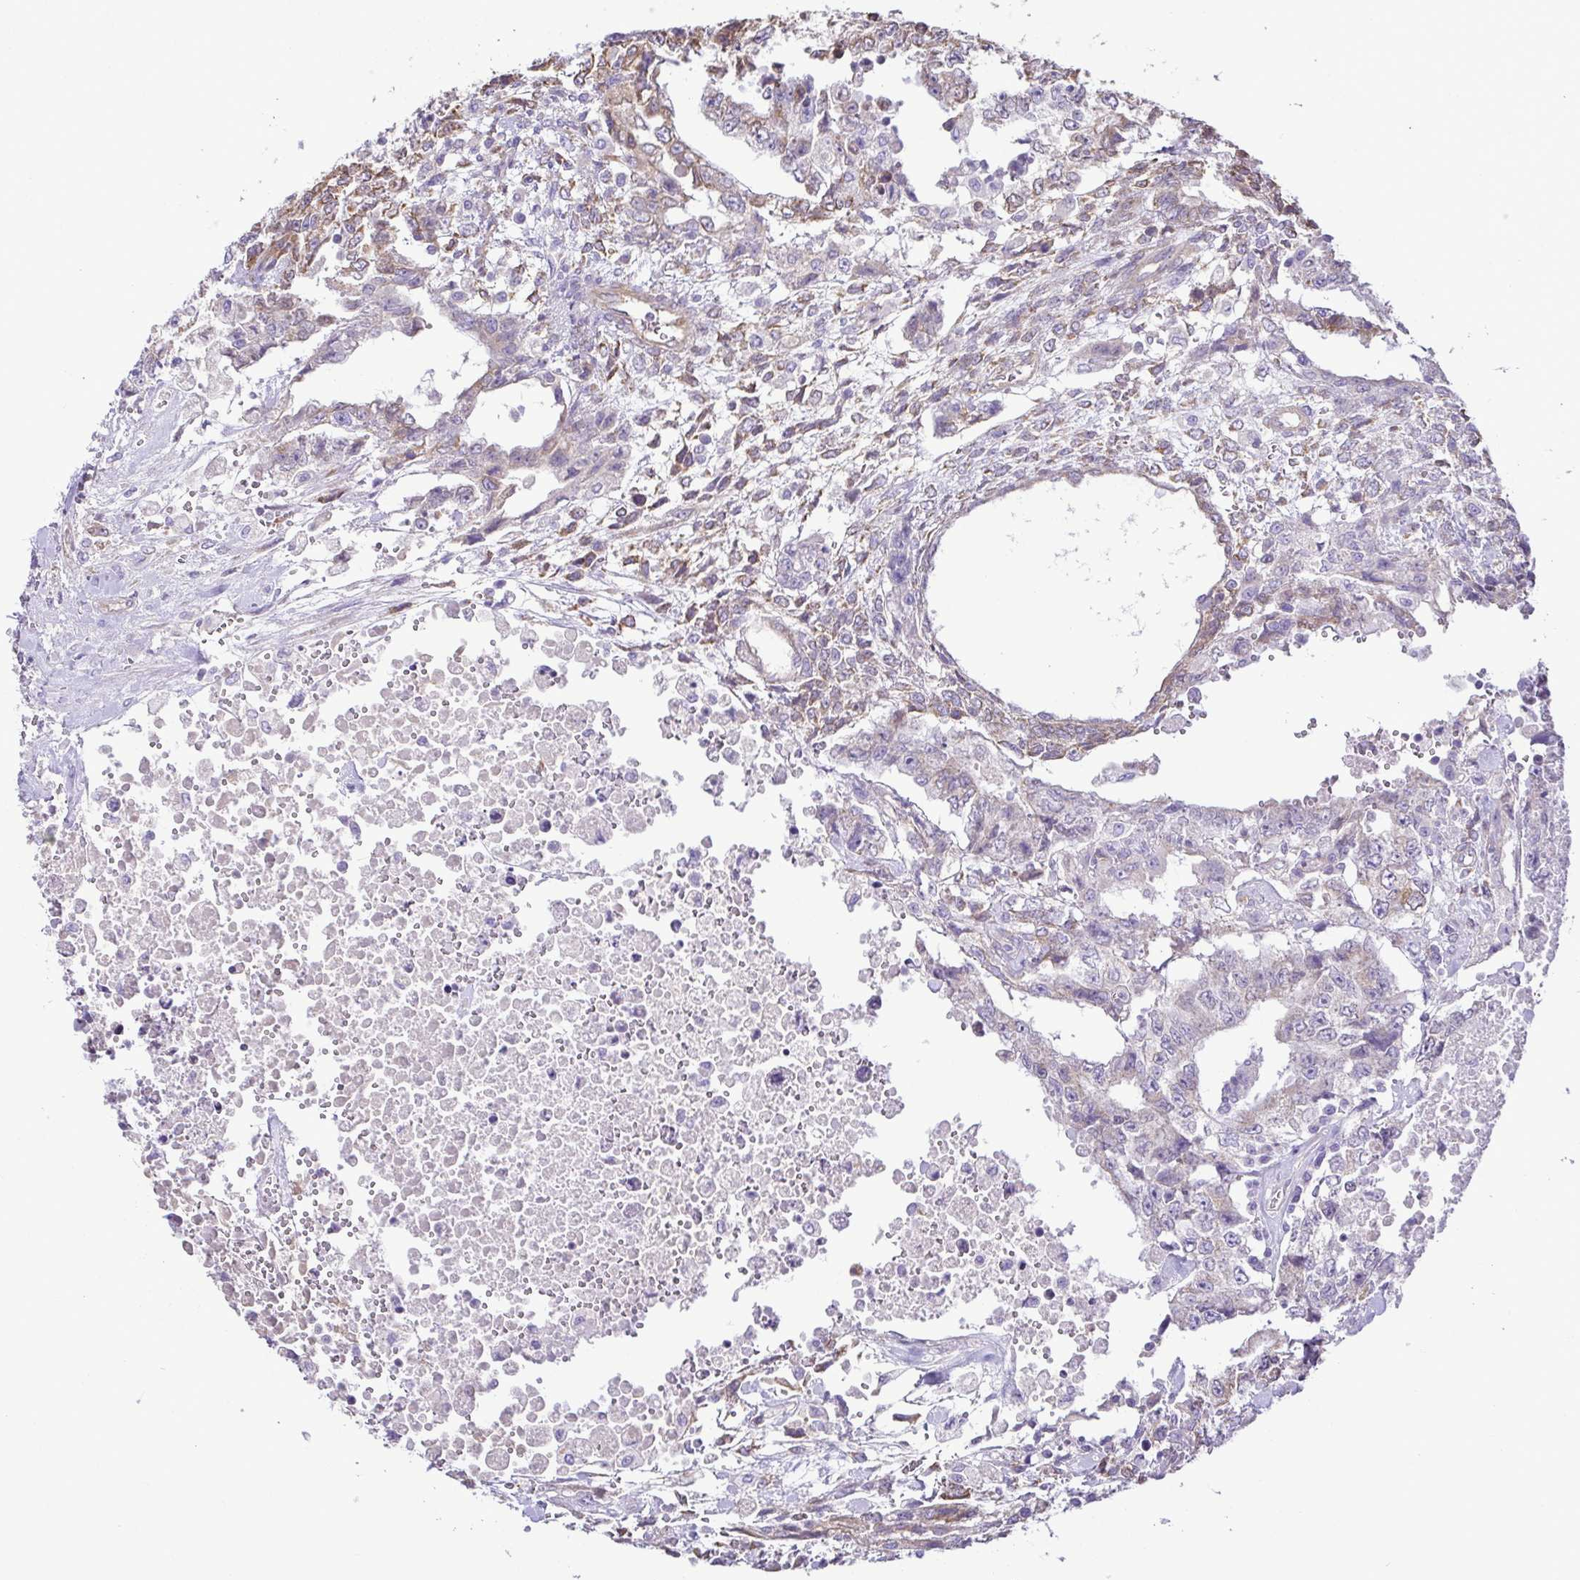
{"staining": {"intensity": "weak", "quantity": "<25%", "location": "cytoplasmic/membranous"}, "tissue": "testis cancer", "cell_type": "Tumor cells", "image_type": "cancer", "snomed": [{"axis": "morphology", "description": "Carcinoma, Embryonal, NOS"}, {"axis": "topography", "description": "Testis"}], "caption": "DAB (3,3'-diaminobenzidine) immunohistochemical staining of testis cancer (embryonal carcinoma) demonstrates no significant staining in tumor cells.", "gene": "MYL10", "patient": {"sex": "male", "age": 24}}